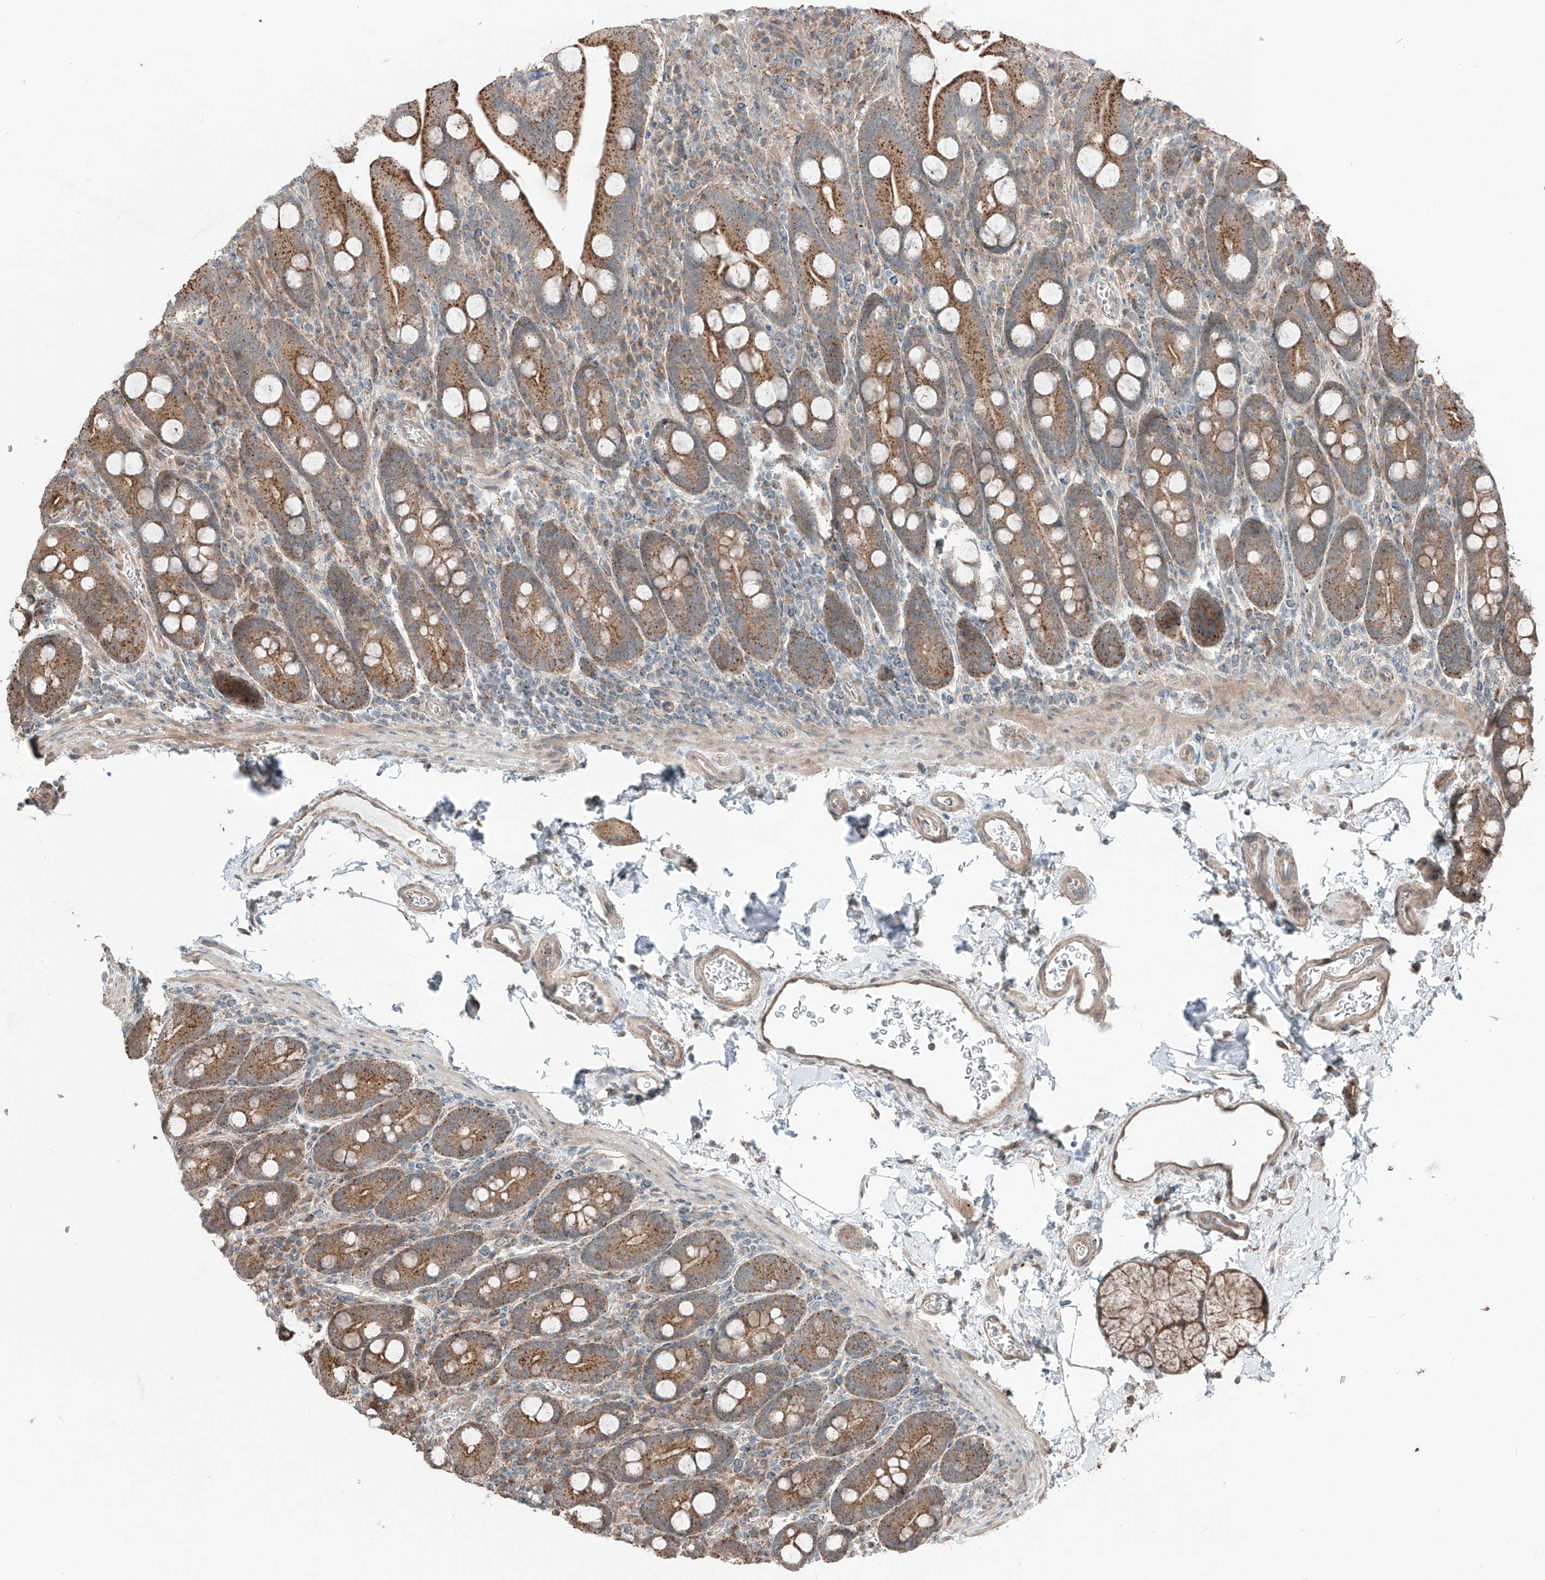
{"staining": {"intensity": "moderate", "quantity": ">75%", "location": "cytoplasmic/membranous"}, "tissue": "duodenum", "cell_type": "Glandular cells", "image_type": "normal", "snomed": [{"axis": "morphology", "description": "Normal tissue, NOS"}, {"axis": "topography", "description": "Duodenum"}], "caption": "Benign duodenum demonstrates moderate cytoplasmic/membranous expression in about >75% of glandular cells, visualized by immunohistochemistry.", "gene": "CEP162", "patient": {"sex": "male", "age": 35}}